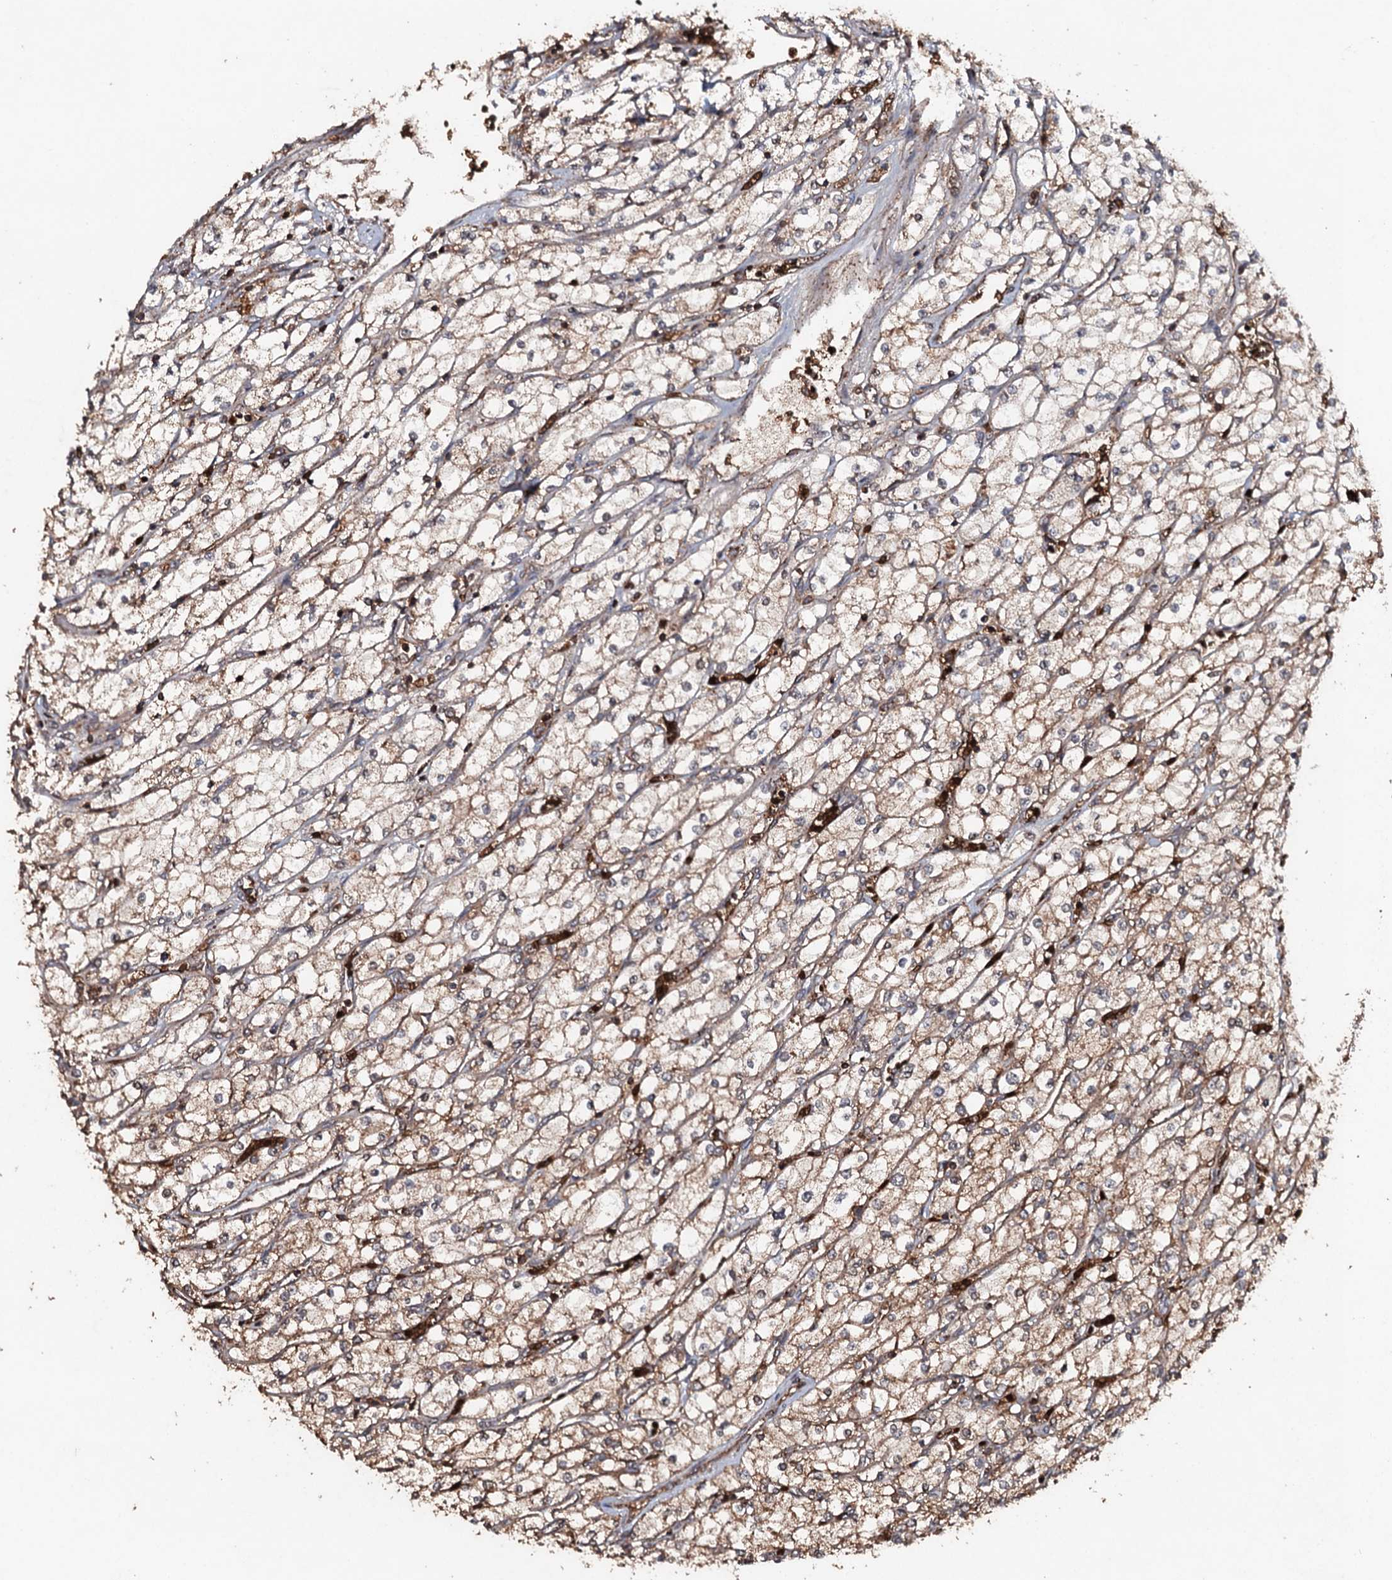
{"staining": {"intensity": "weak", "quantity": "25%-75%", "location": "cytoplasmic/membranous"}, "tissue": "renal cancer", "cell_type": "Tumor cells", "image_type": "cancer", "snomed": [{"axis": "morphology", "description": "Adenocarcinoma, NOS"}, {"axis": "topography", "description": "Kidney"}], "caption": "Immunohistochemistry histopathology image of human renal cancer (adenocarcinoma) stained for a protein (brown), which reveals low levels of weak cytoplasmic/membranous expression in about 25%-75% of tumor cells.", "gene": "ADGRG3", "patient": {"sex": "male", "age": 80}}